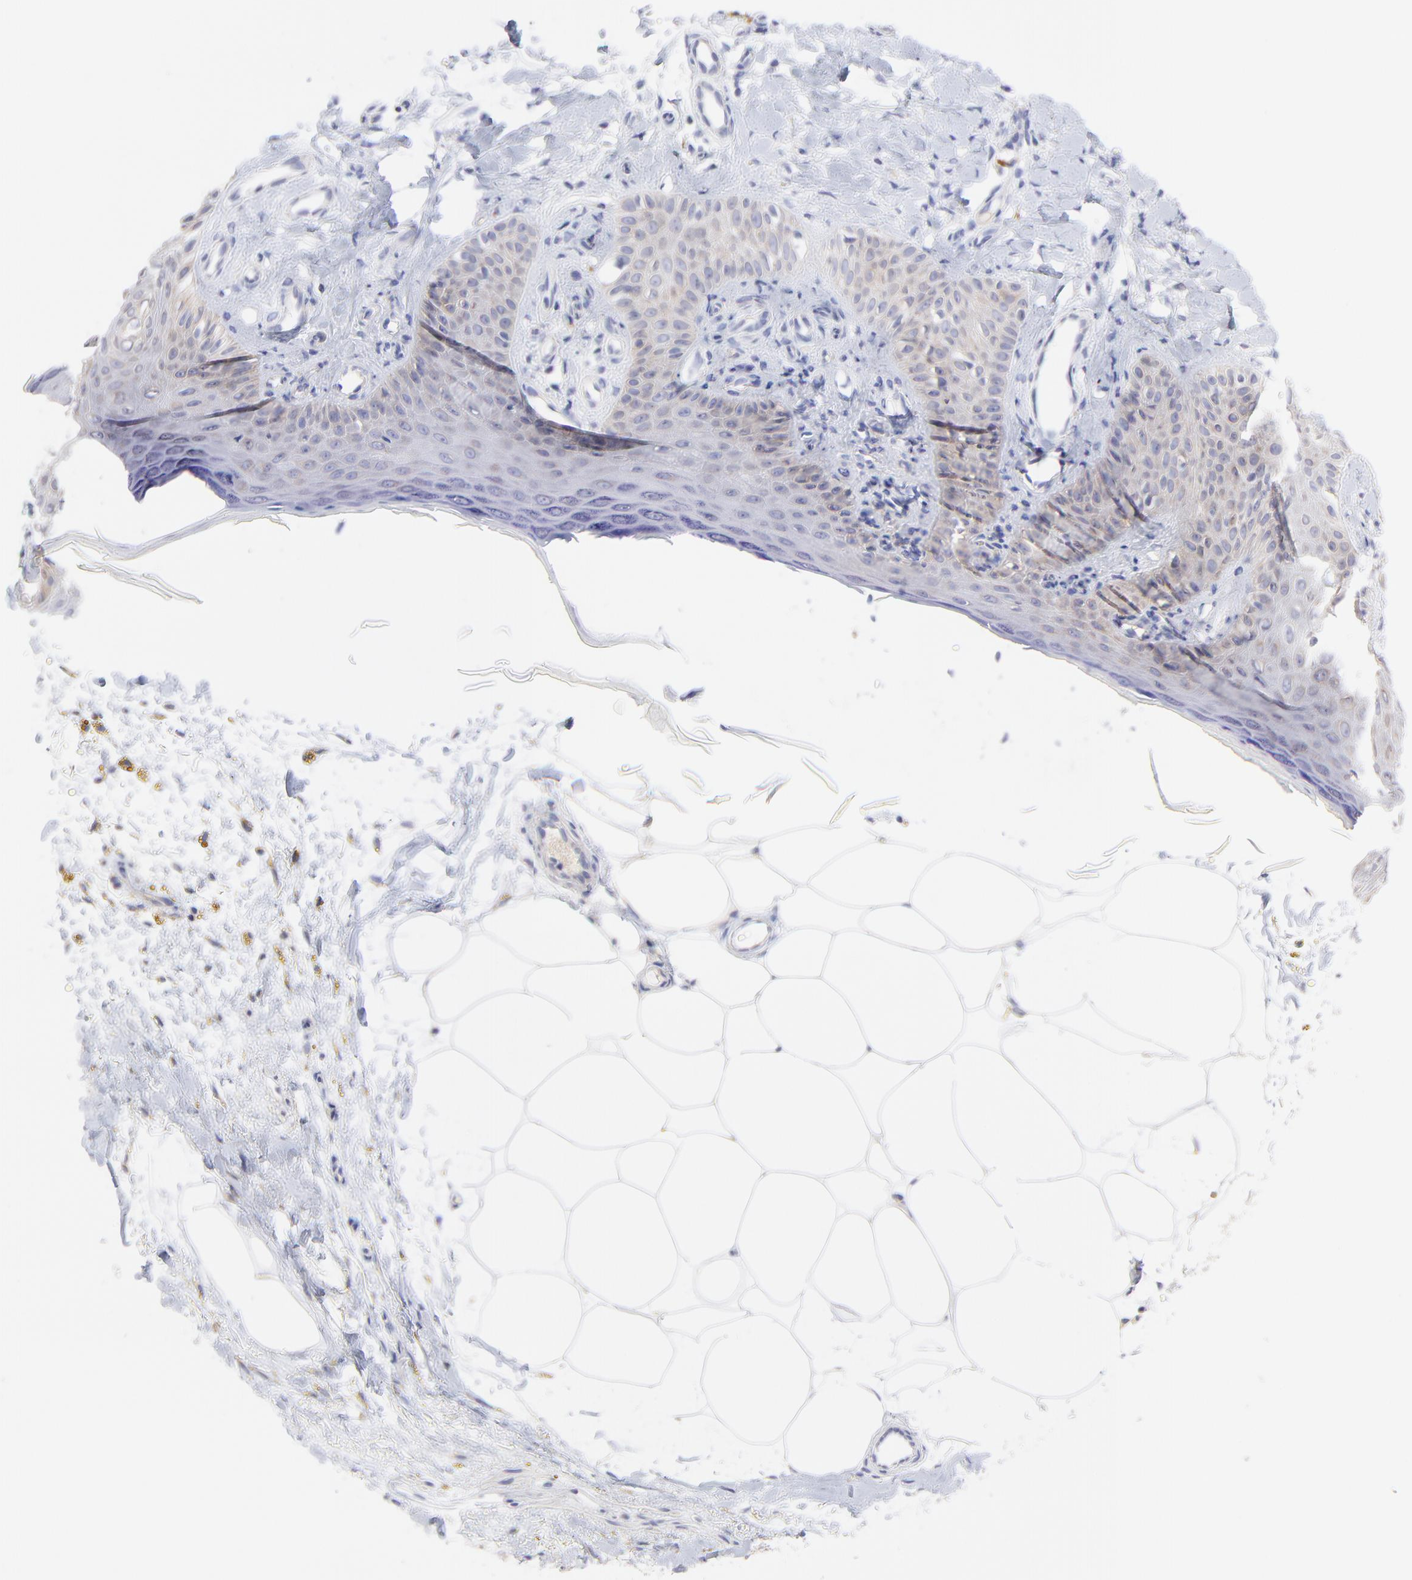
{"staining": {"intensity": "weak", "quantity": "<25%", "location": "cytoplasmic/membranous"}, "tissue": "skin cancer", "cell_type": "Tumor cells", "image_type": "cancer", "snomed": [{"axis": "morphology", "description": "Squamous cell carcinoma, NOS"}, {"axis": "topography", "description": "Skin"}], "caption": "DAB (3,3'-diaminobenzidine) immunohistochemical staining of squamous cell carcinoma (skin) reveals no significant staining in tumor cells.", "gene": "EBP", "patient": {"sex": "female", "age": 40}}